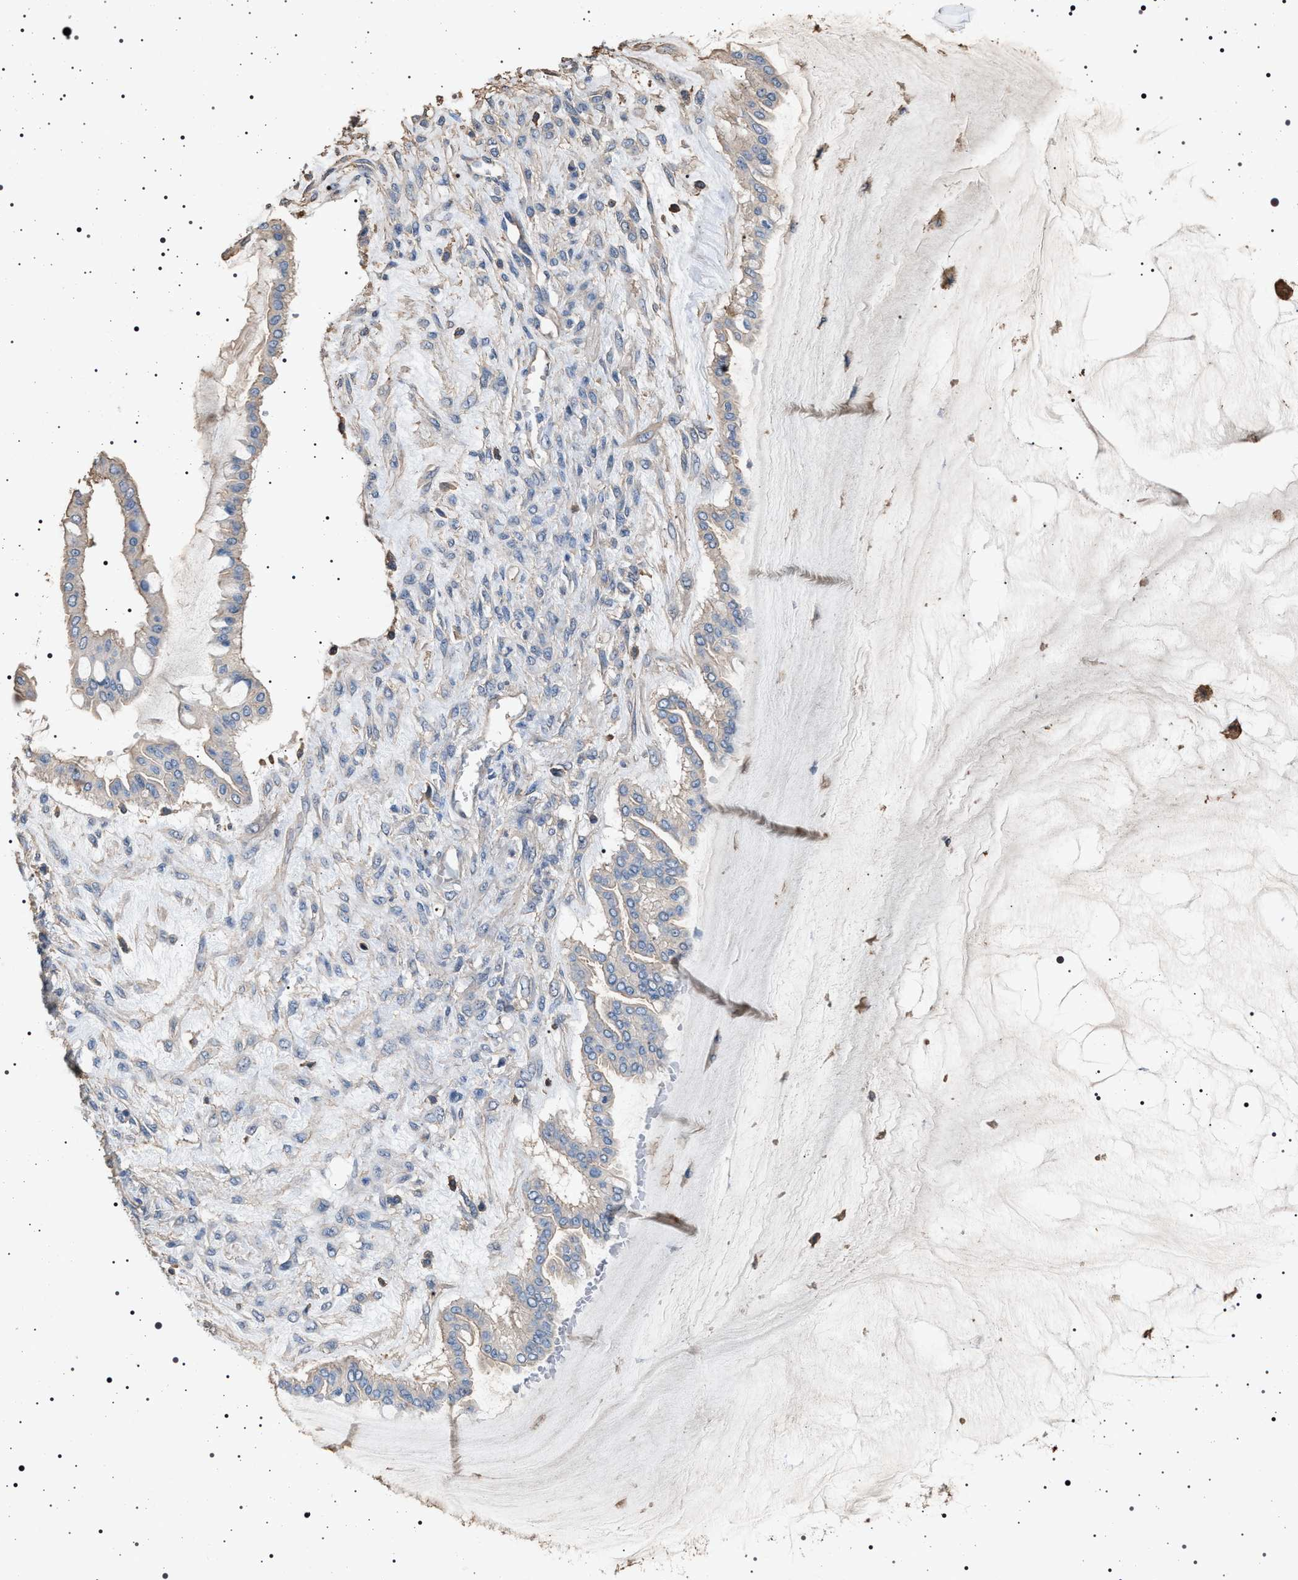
{"staining": {"intensity": "weak", "quantity": "<25%", "location": "cytoplasmic/membranous"}, "tissue": "ovarian cancer", "cell_type": "Tumor cells", "image_type": "cancer", "snomed": [{"axis": "morphology", "description": "Cystadenocarcinoma, mucinous, NOS"}, {"axis": "topography", "description": "Ovary"}], "caption": "The immunohistochemistry photomicrograph has no significant staining in tumor cells of ovarian cancer (mucinous cystadenocarcinoma) tissue.", "gene": "SMAP2", "patient": {"sex": "female", "age": 73}}